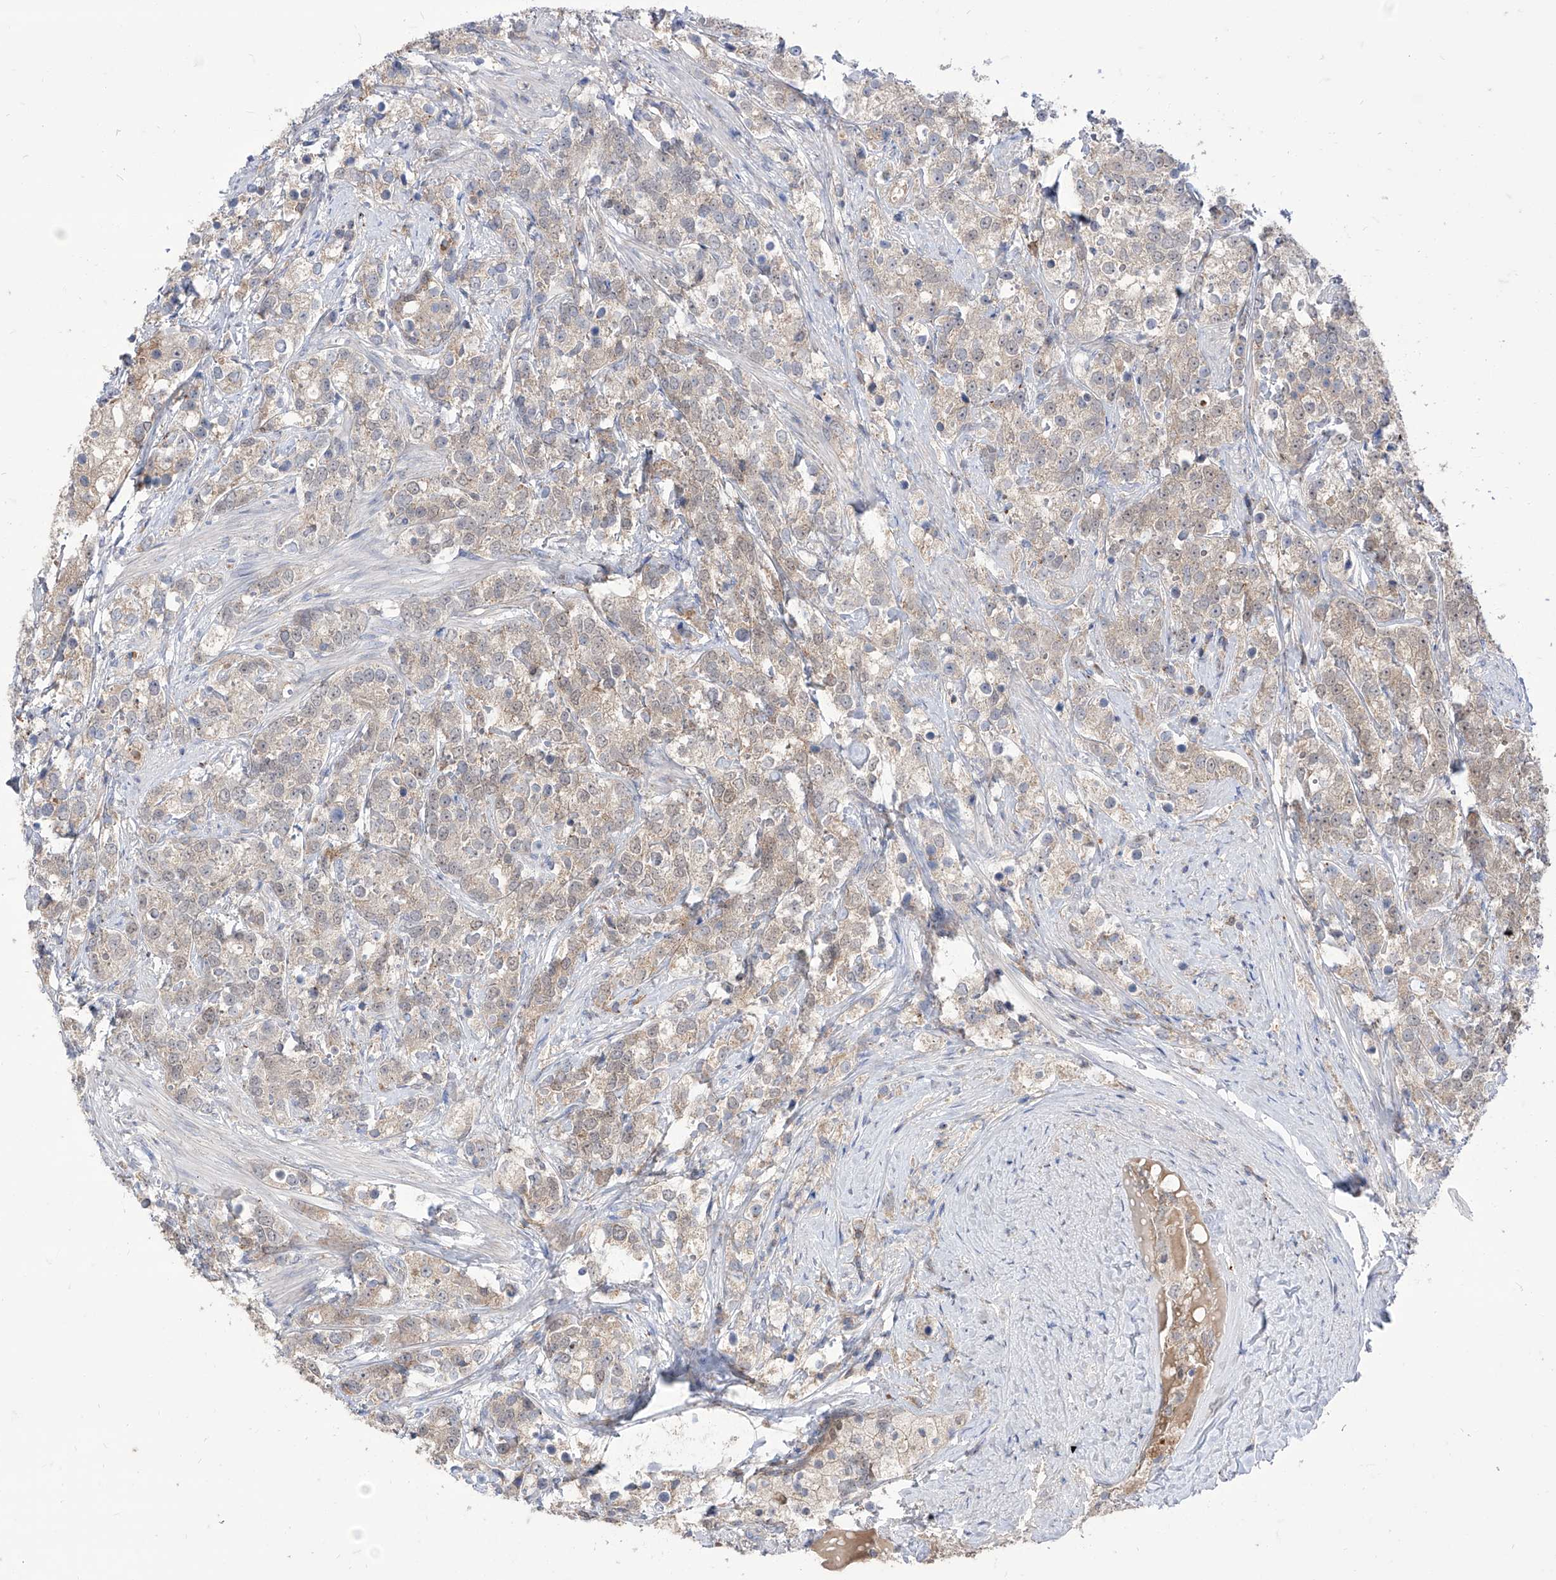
{"staining": {"intensity": "weak", "quantity": ">75%", "location": "cytoplasmic/membranous"}, "tissue": "prostate cancer", "cell_type": "Tumor cells", "image_type": "cancer", "snomed": [{"axis": "morphology", "description": "Adenocarcinoma, High grade"}, {"axis": "topography", "description": "Prostate"}], "caption": "About >75% of tumor cells in prostate cancer reveal weak cytoplasmic/membranous protein positivity as visualized by brown immunohistochemical staining.", "gene": "BROX", "patient": {"sex": "male", "age": 69}}